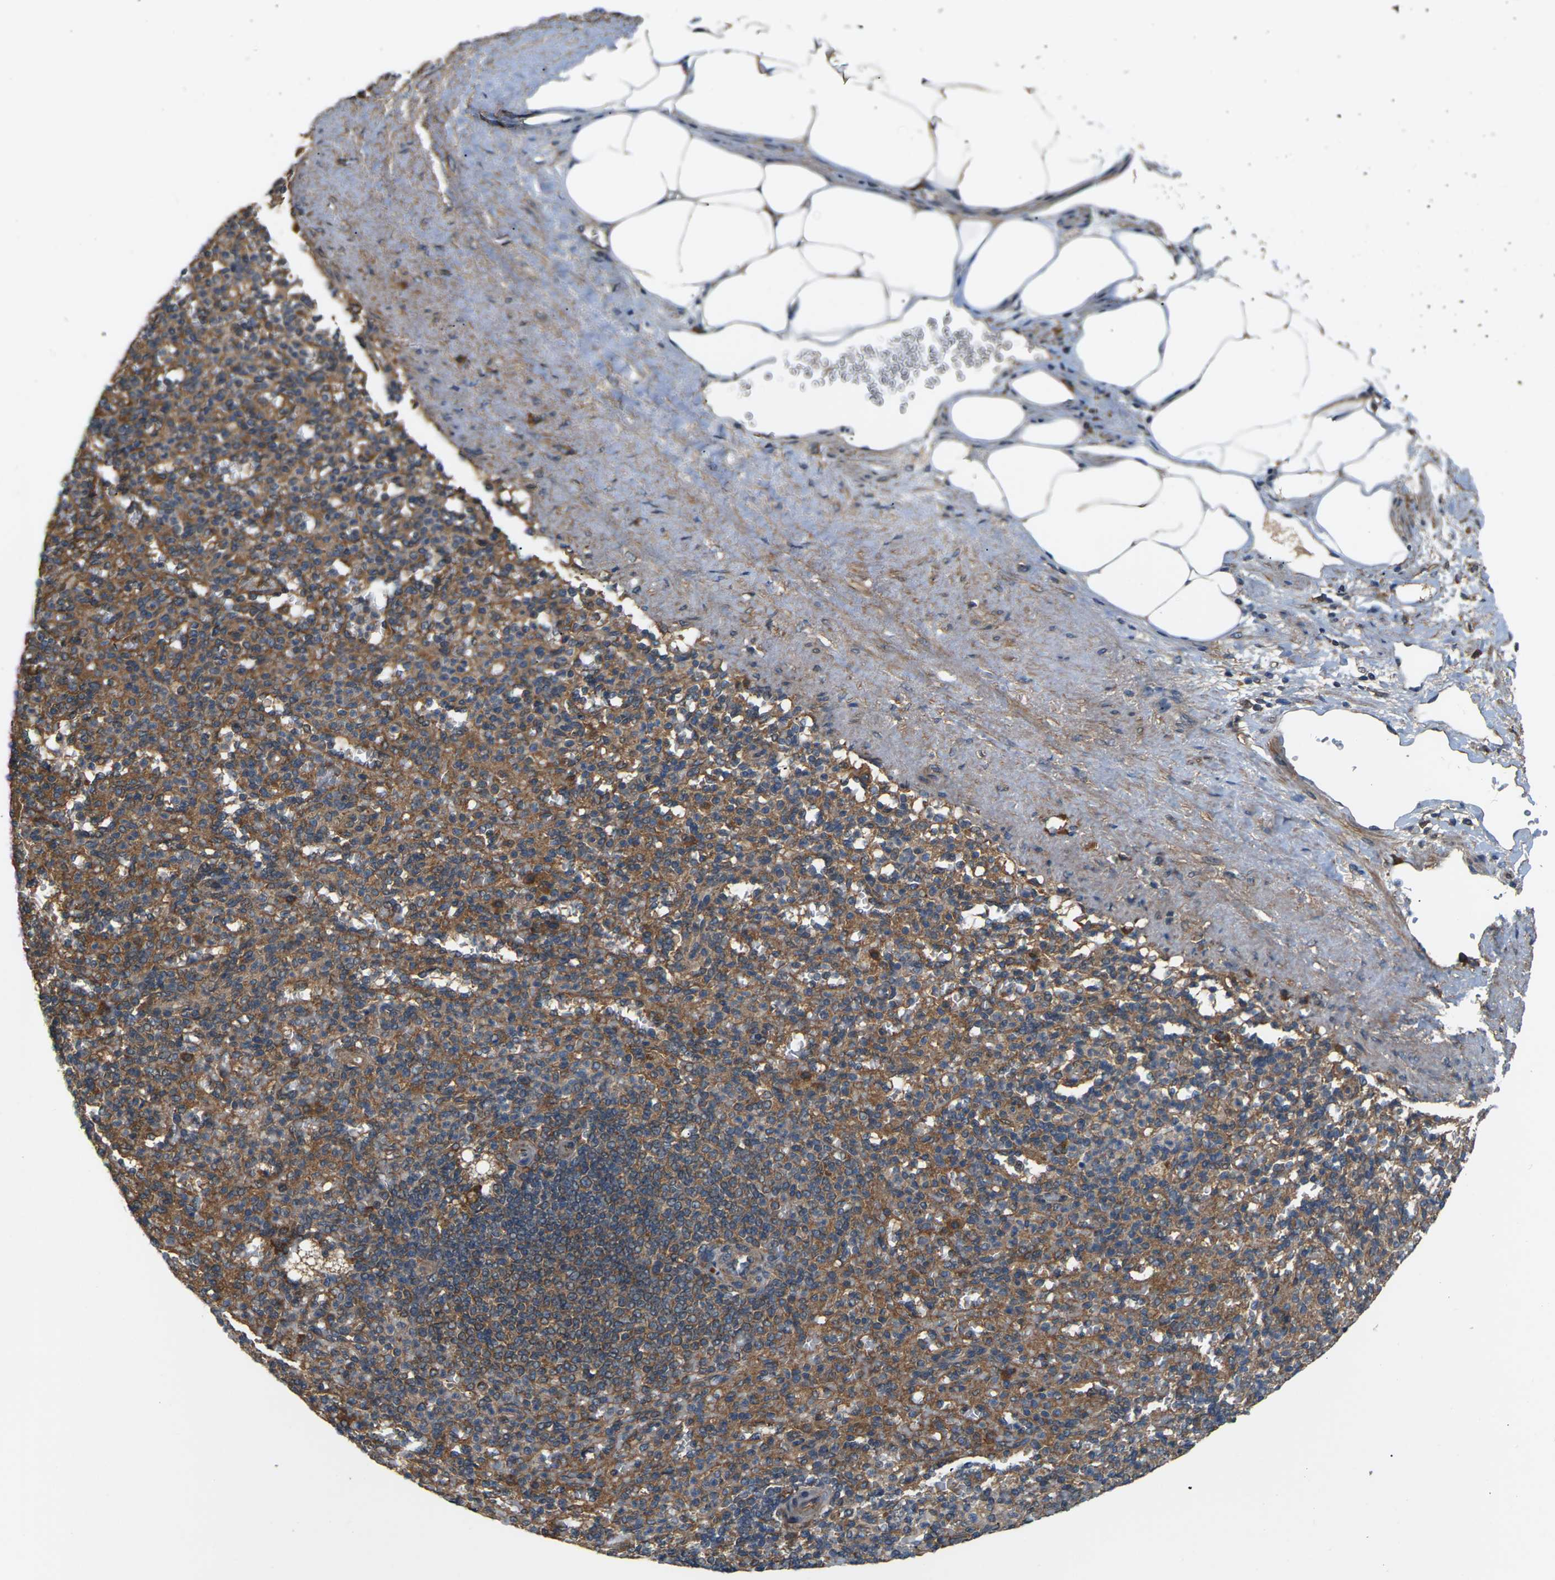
{"staining": {"intensity": "moderate", "quantity": ">75%", "location": "cytoplasmic/membranous"}, "tissue": "spleen", "cell_type": "Cells in red pulp", "image_type": "normal", "snomed": [{"axis": "morphology", "description": "Normal tissue, NOS"}, {"axis": "topography", "description": "Spleen"}], "caption": "Protein expression analysis of benign spleen reveals moderate cytoplasmic/membranous expression in about >75% of cells in red pulp. Using DAB (brown) and hematoxylin (blue) stains, captured at high magnification using brightfield microscopy.", "gene": "NRAS", "patient": {"sex": "female", "age": 74}}